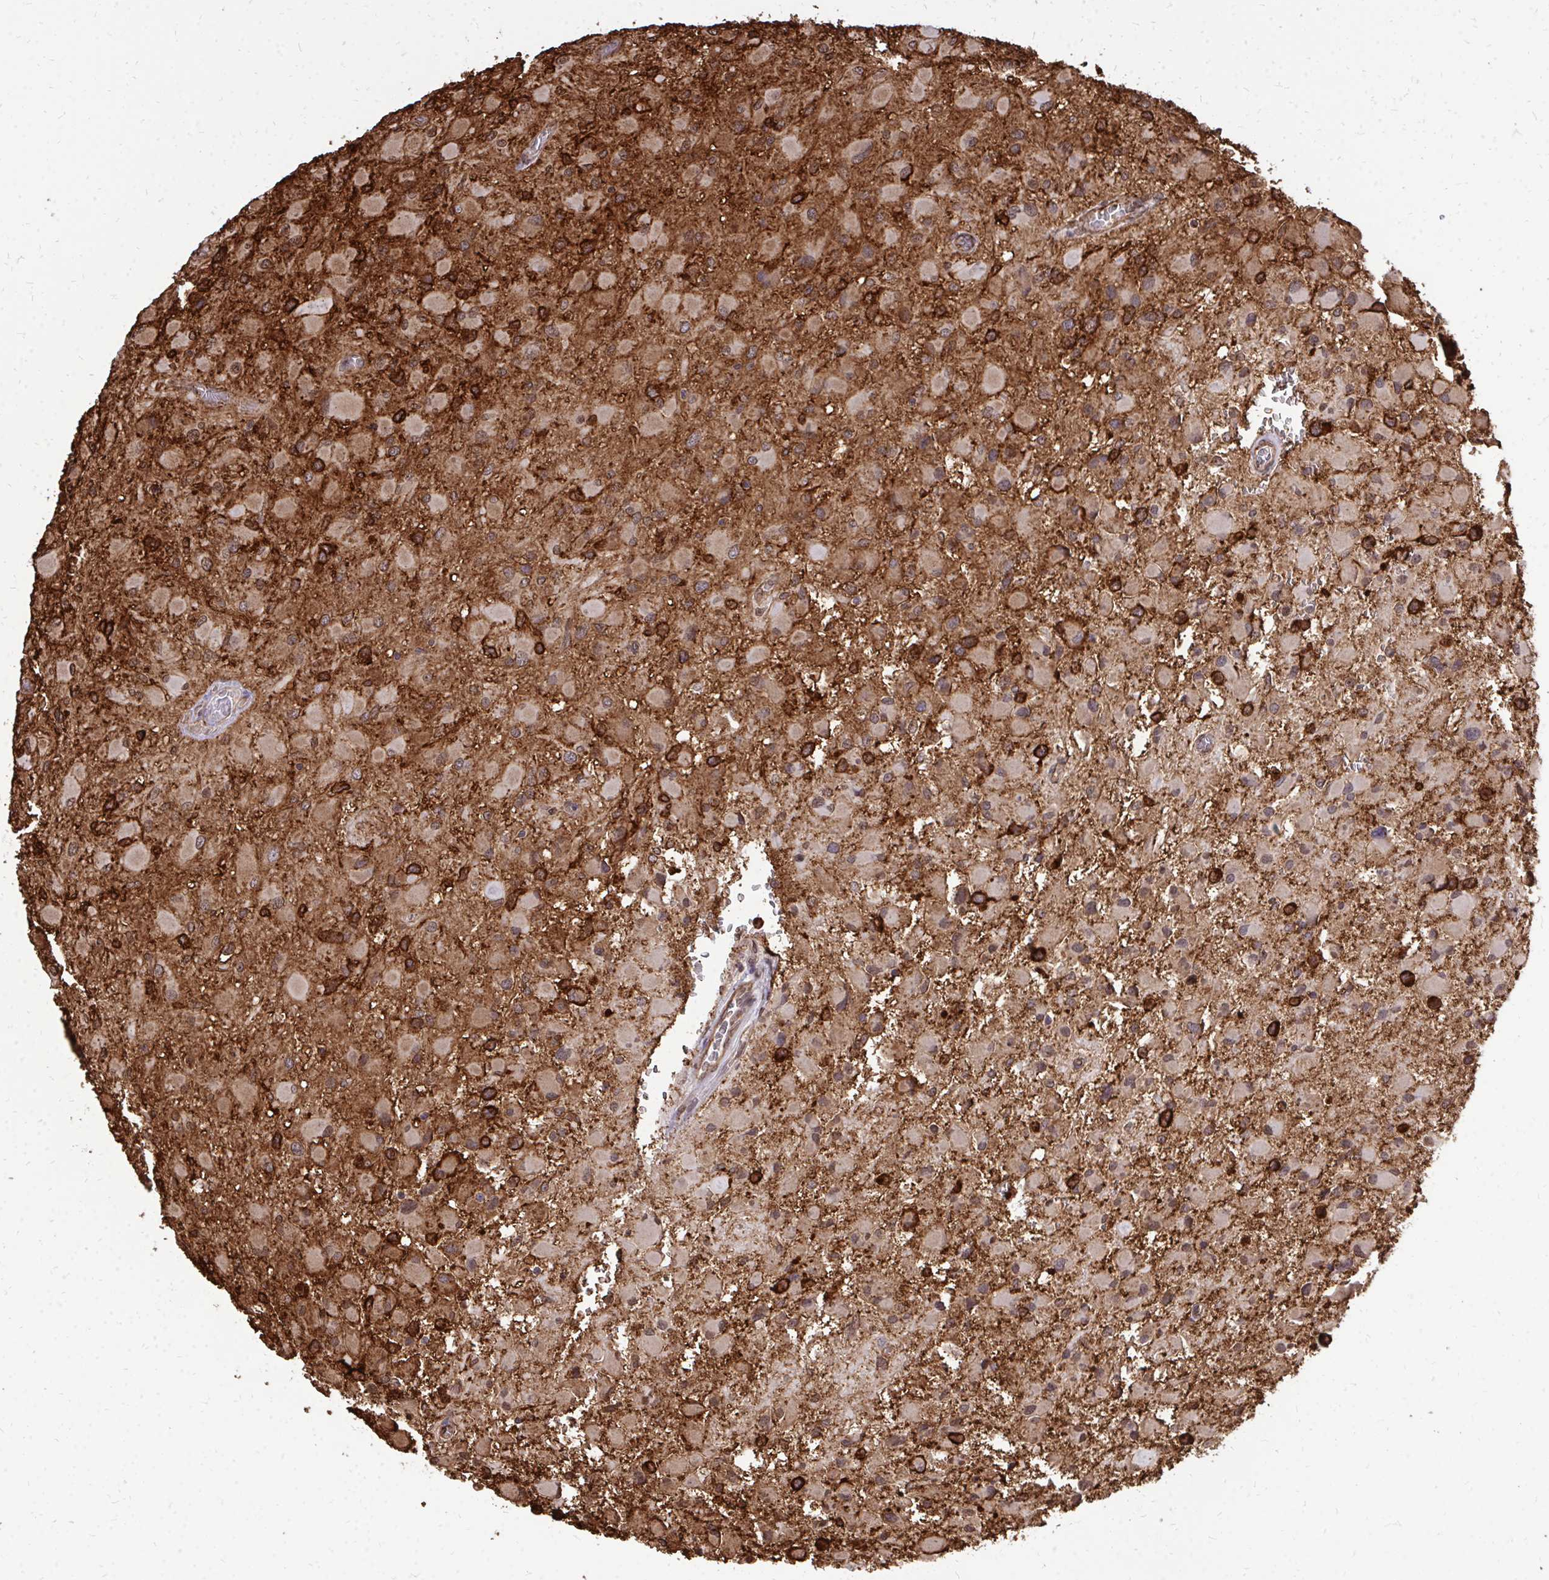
{"staining": {"intensity": "strong", "quantity": "<25%", "location": "cytoplasmic/membranous"}, "tissue": "glioma", "cell_type": "Tumor cells", "image_type": "cancer", "snomed": [{"axis": "morphology", "description": "Glioma, malignant, High grade"}, {"axis": "topography", "description": "Cerebral cortex"}], "caption": "Approximately <25% of tumor cells in glioma display strong cytoplasmic/membranous protein staining as visualized by brown immunohistochemical staining.", "gene": "MARCKSL1", "patient": {"sex": "female", "age": 36}}